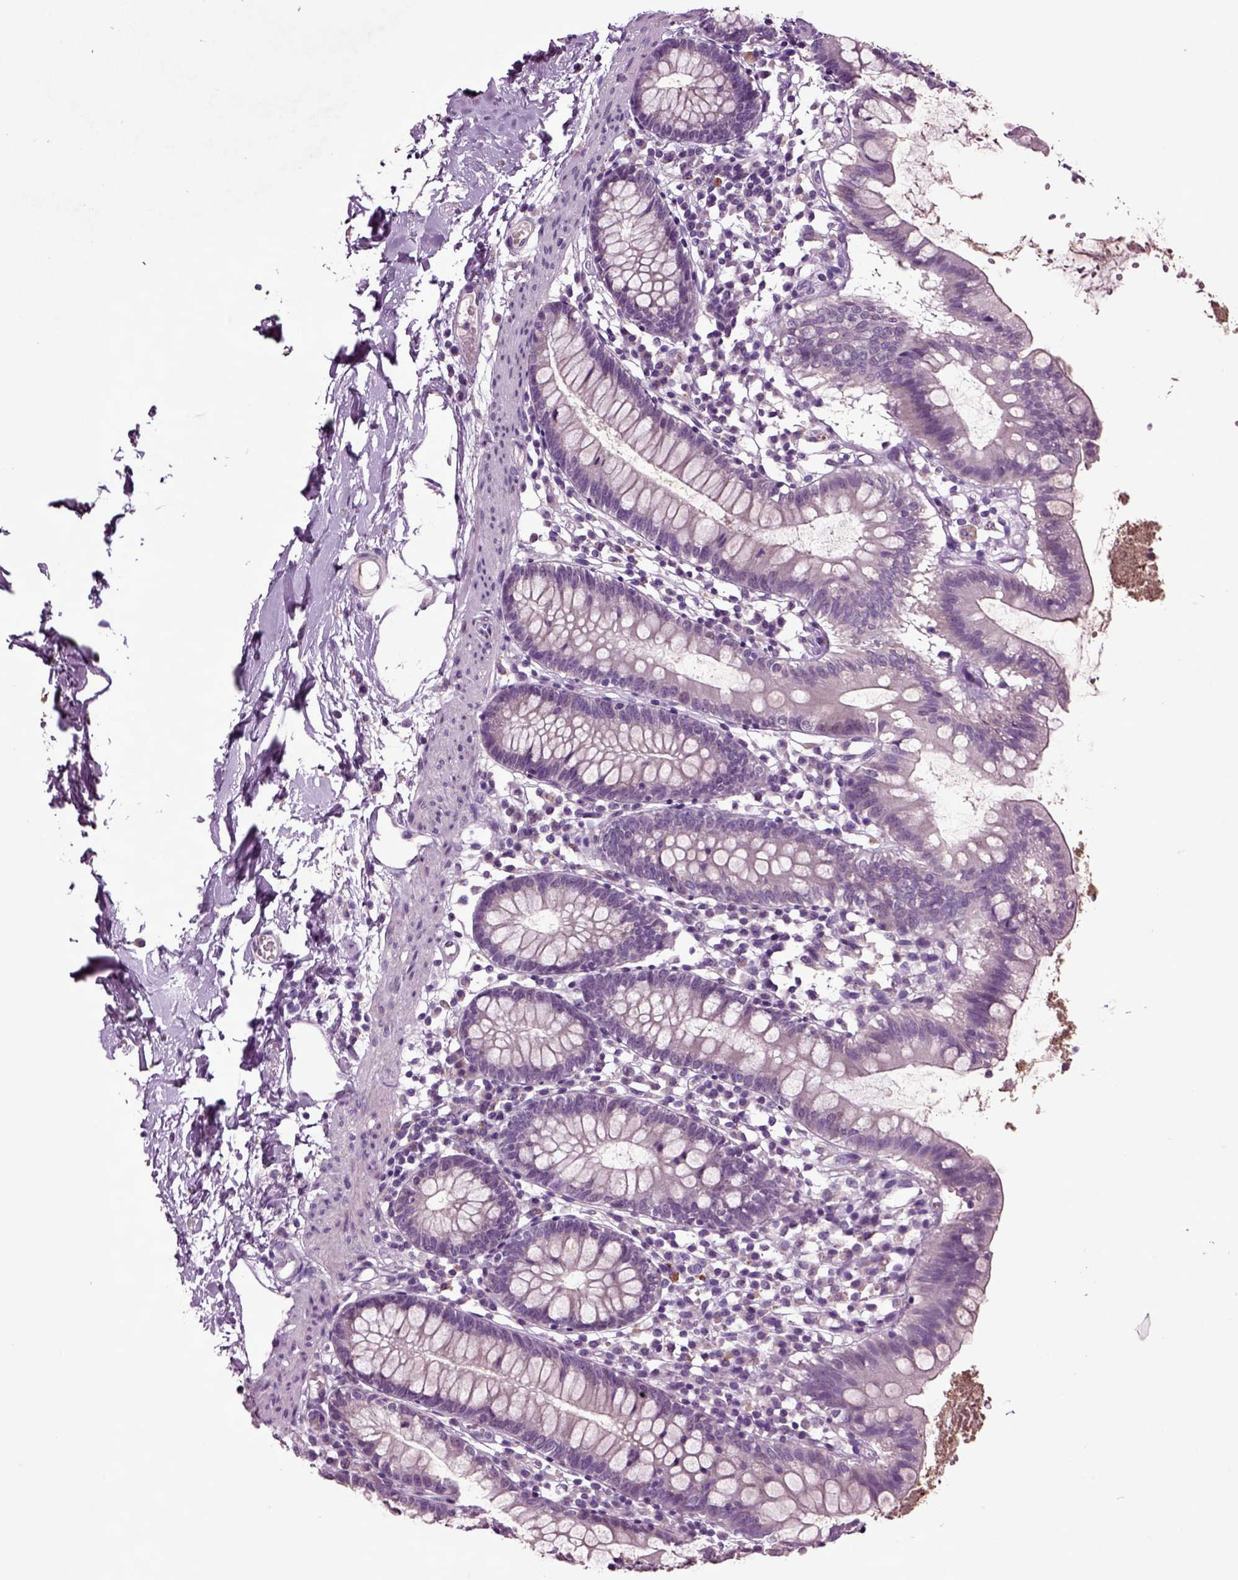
{"staining": {"intensity": "negative", "quantity": "none", "location": "none"}, "tissue": "small intestine", "cell_type": "Glandular cells", "image_type": "normal", "snomed": [{"axis": "morphology", "description": "Normal tissue, NOS"}, {"axis": "topography", "description": "Small intestine"}], "caption": "Micrograph shows no significant protein staining in glandular cells of normal small intestine.", "gene": "CRHR1", "patient": {"sex": "female", "age": 90}}